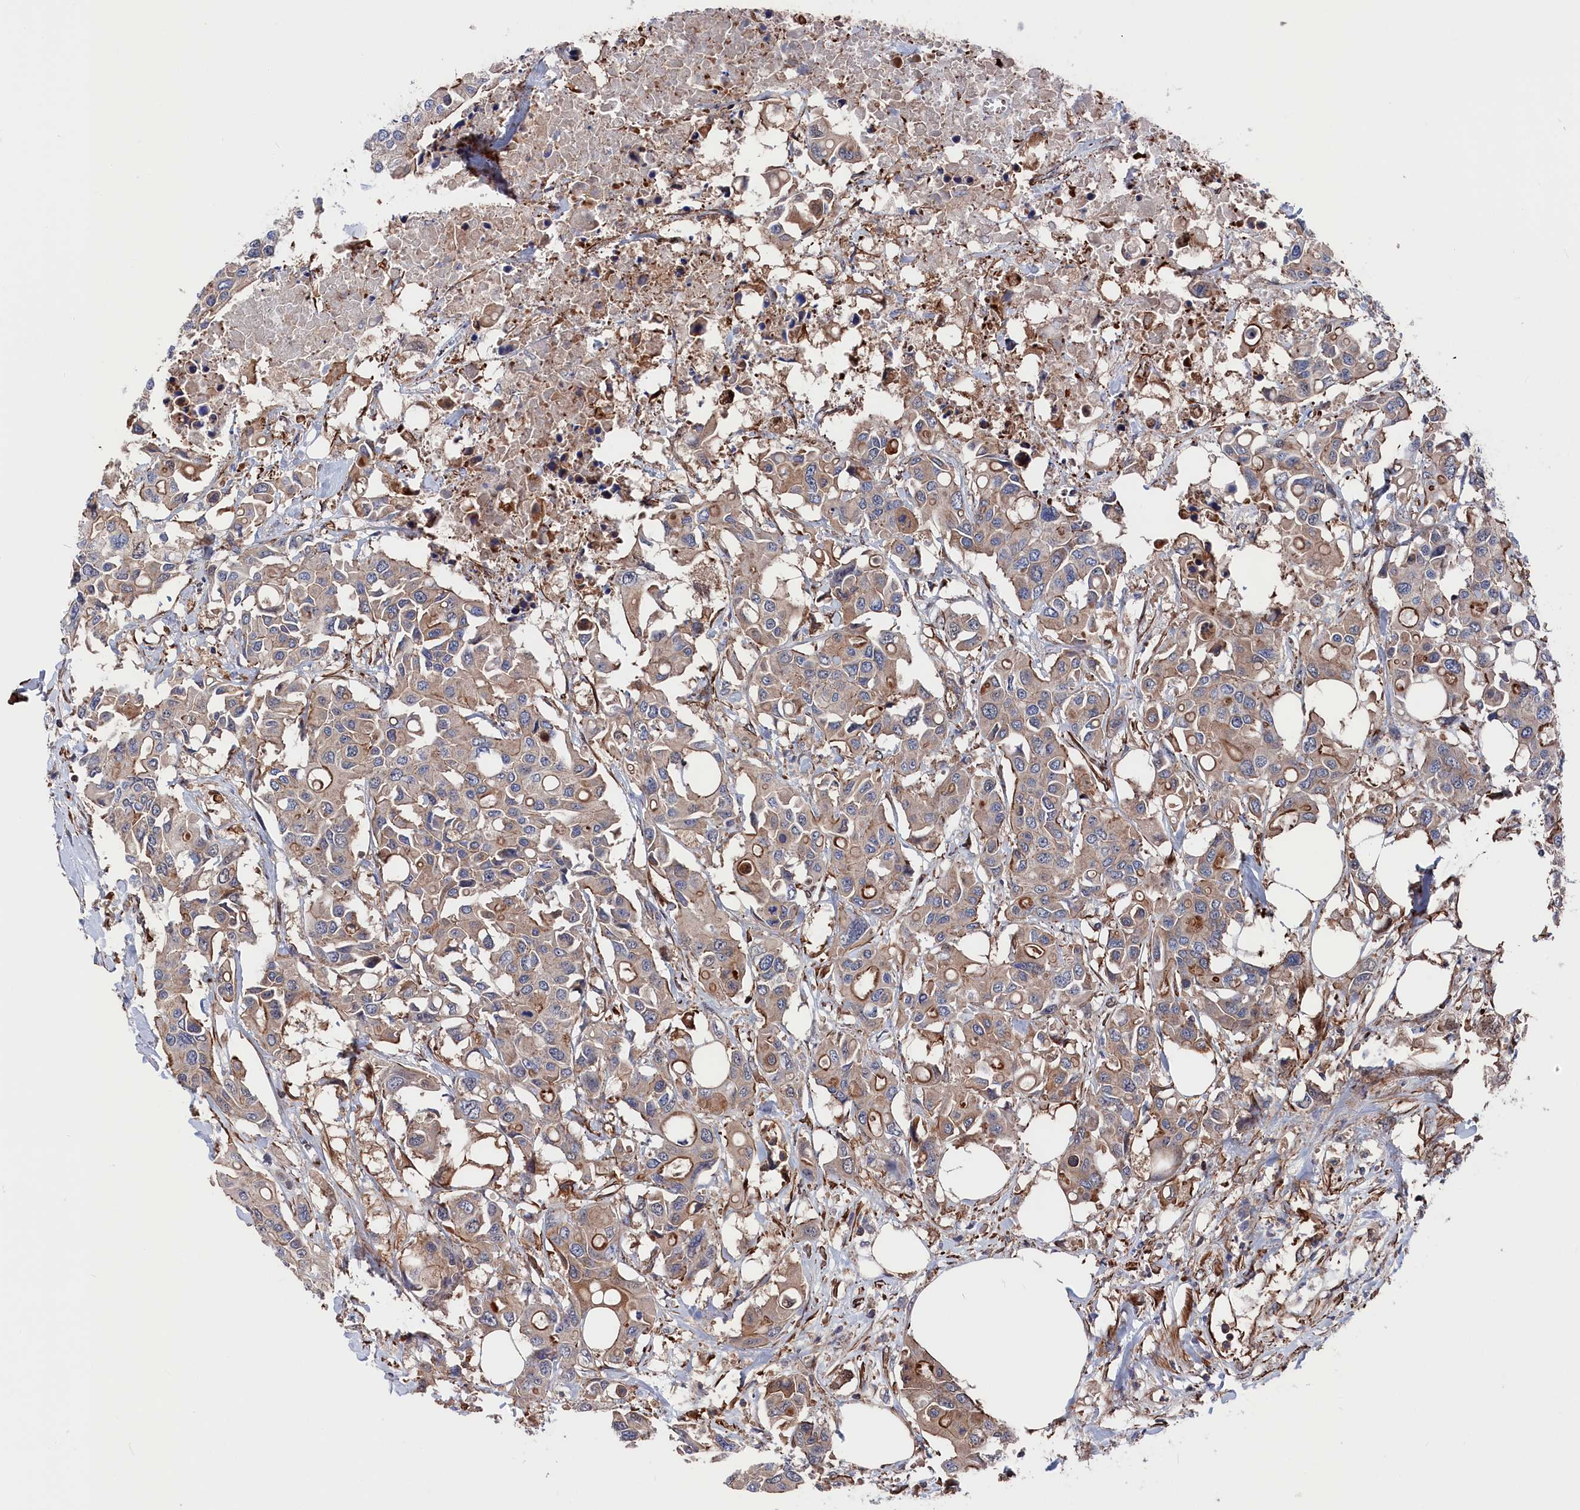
{"staining": {"intensity": "moderate", "quantity": "25%-75%", "location": "cytoplasmic/membranous"}, "tissue": "colorectal cancer", "cell_type": "Tumor cells", "image_type": "cancer", "snomed": [{"axis": "morphology", "description": "Adenocarcinoma, NOS"}, {"axis": "topography", "description": "Colon"}], "caption": "About 25%-75% of tumor cells in human colorectal cancer (adenocarcinoma) exhibit moderate cytoplasmic/membranous protein staining as visualized by brown immunohistochemical staining.", "gene": "LDHD", "patient": {"sex": "male", "age": 77}}